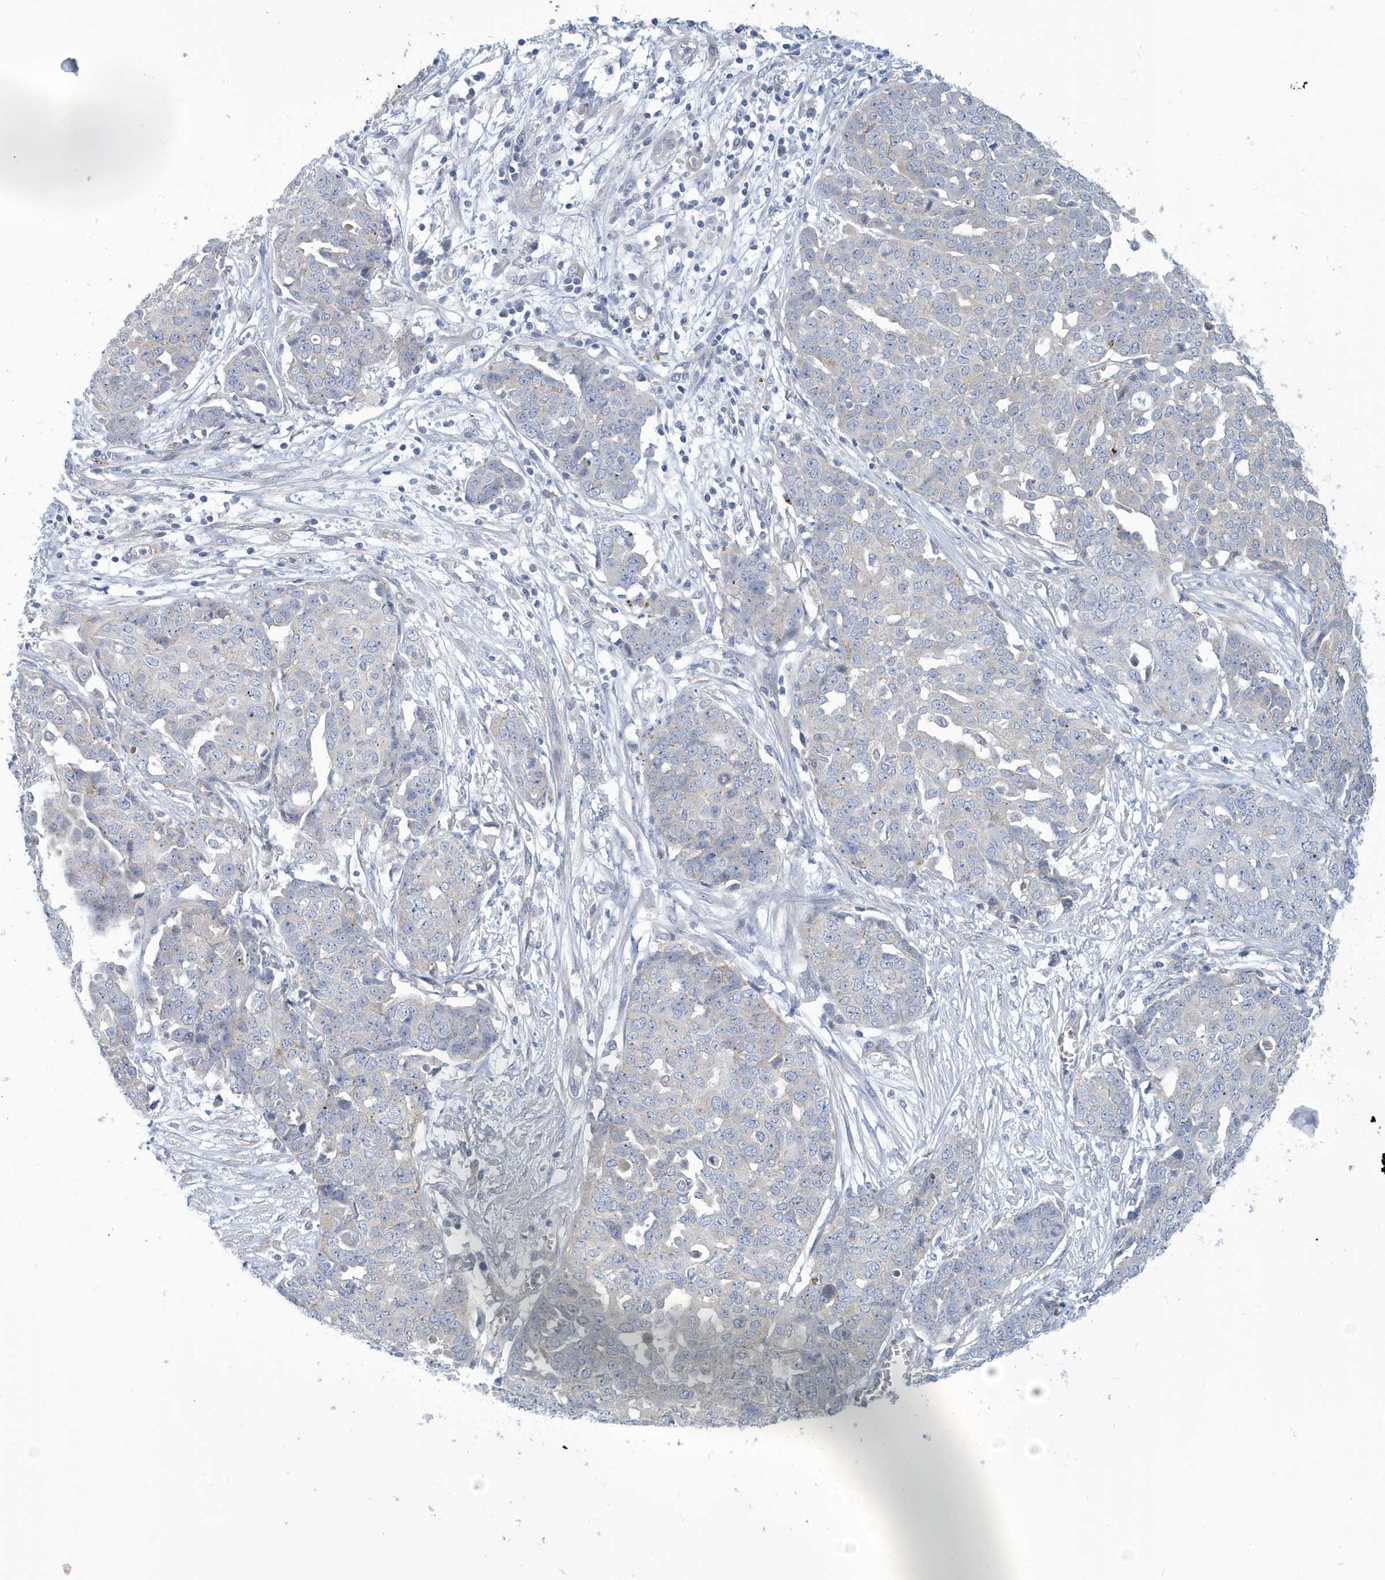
{"staining": {"intensity": "negative", "quantity": "none", "location": "none"}, "tissue": "ovarian cancer", "cell_type": "Tumor cells", "image_type": "cancer", "snomed": [{"axis": "morphology", "description": "Cystadenocarcinoma, serous, NOS"}, {"axis": "topography", "description": "Soft tissue"}, {"axis": "topography", "description": "Ovary"}], "caption": "This is an immunohistochemistry histopathology image of human serous cystadenocarcinoma (ovarian). There is no expression in tumor cells.", "gene": "VTA1", "patient": {"sex": "female", "age": 57}}